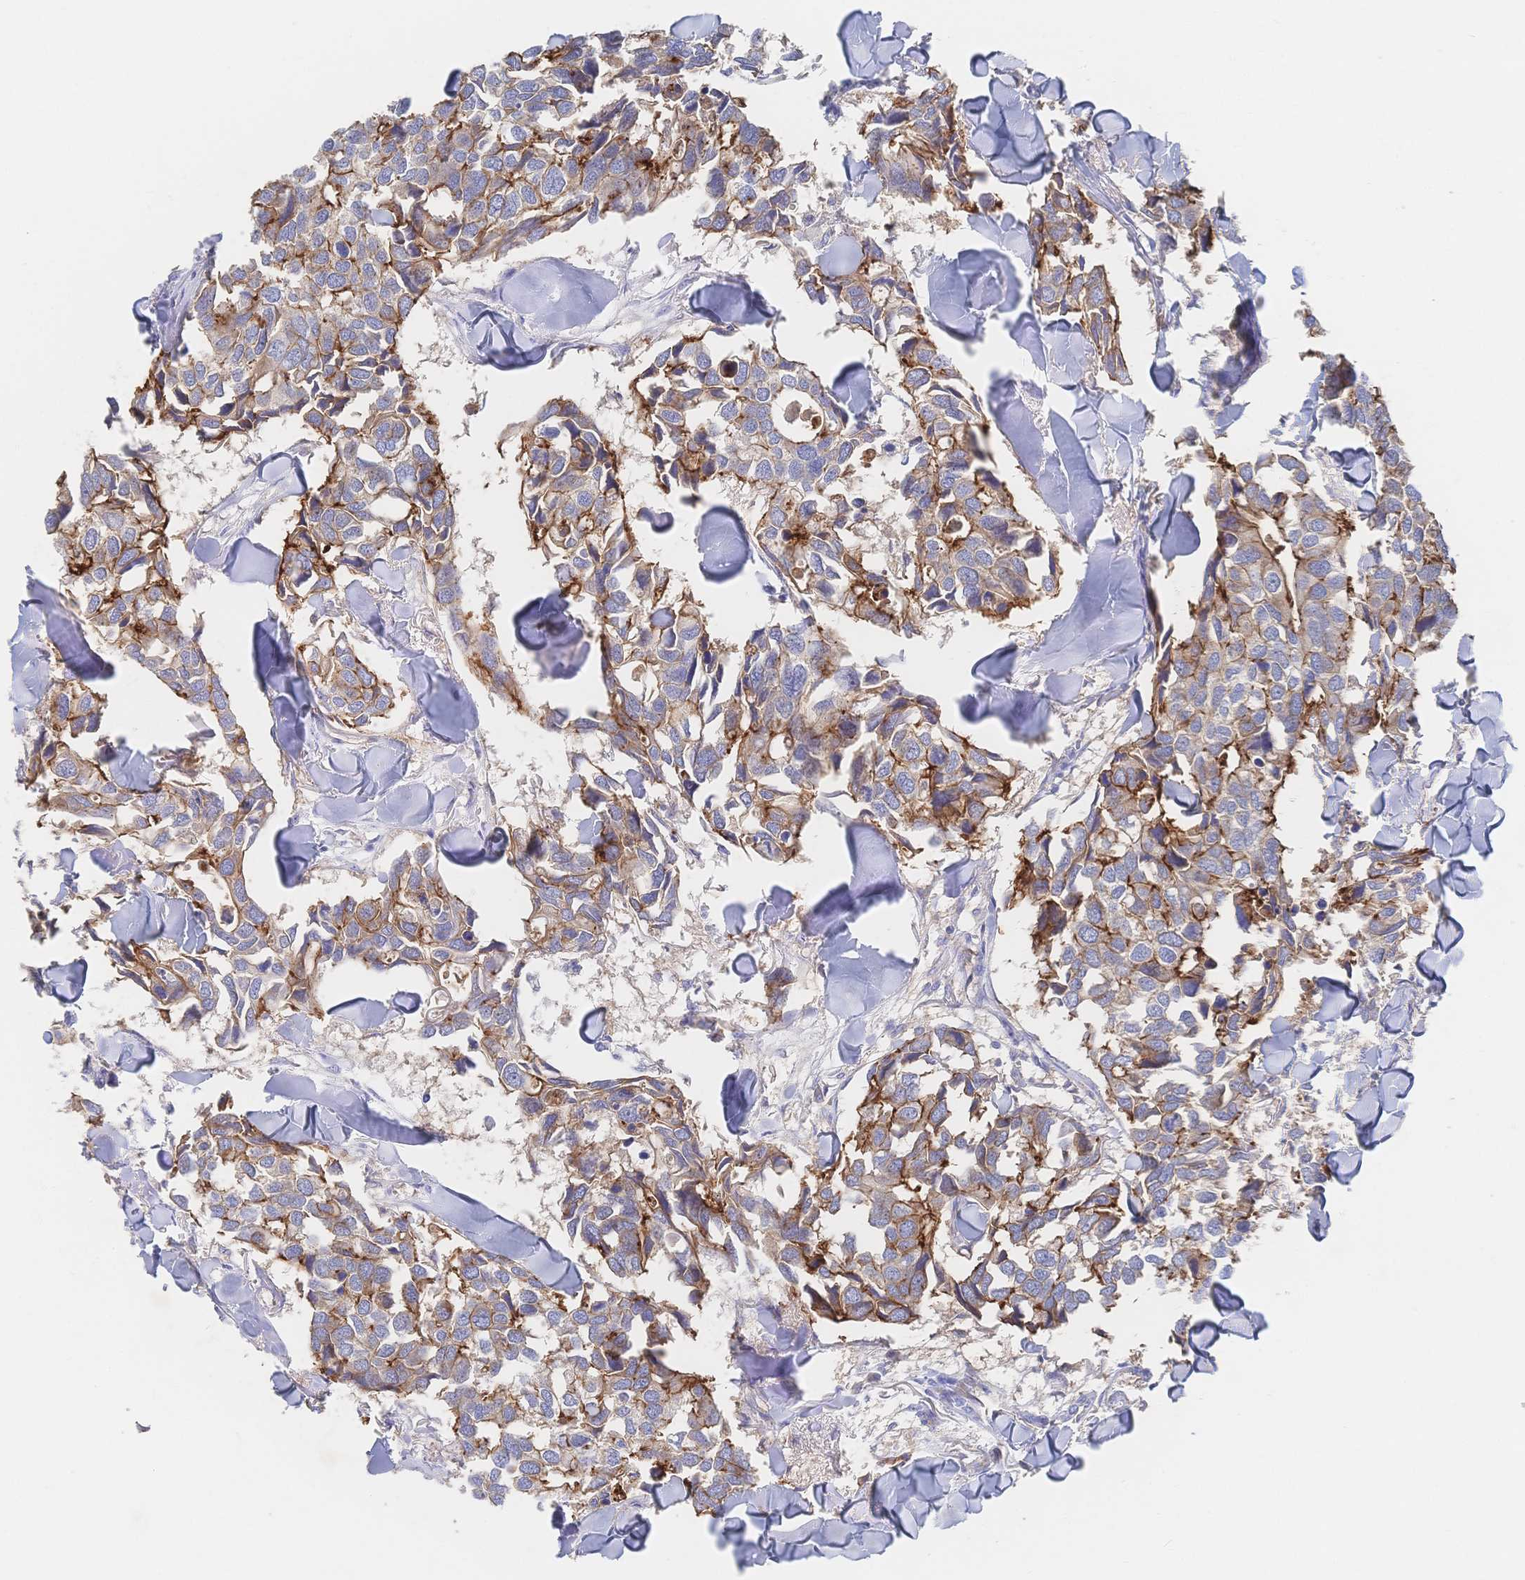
{"staining": {"intensity": "moderate", "quantity": "25%-75%", "location": "cytoplasmic/membranous"}, "tissue": "breast cancer", "cell_type": "Tumor cells", "image_type": "cancer", "snomed": [{"axis": "morphology", "description": "Duct carcinoma"}, {"axis": "topography", "description": "Breast"}], "caption": "The micrograph shows staining of invasive ductal carcinoma (breast), revealing moderate cytoplasmic/membranous protein staining (brown color) within tumor cells.", "gene": "F11R", "patient": {"sex": "female", "age": 83}}